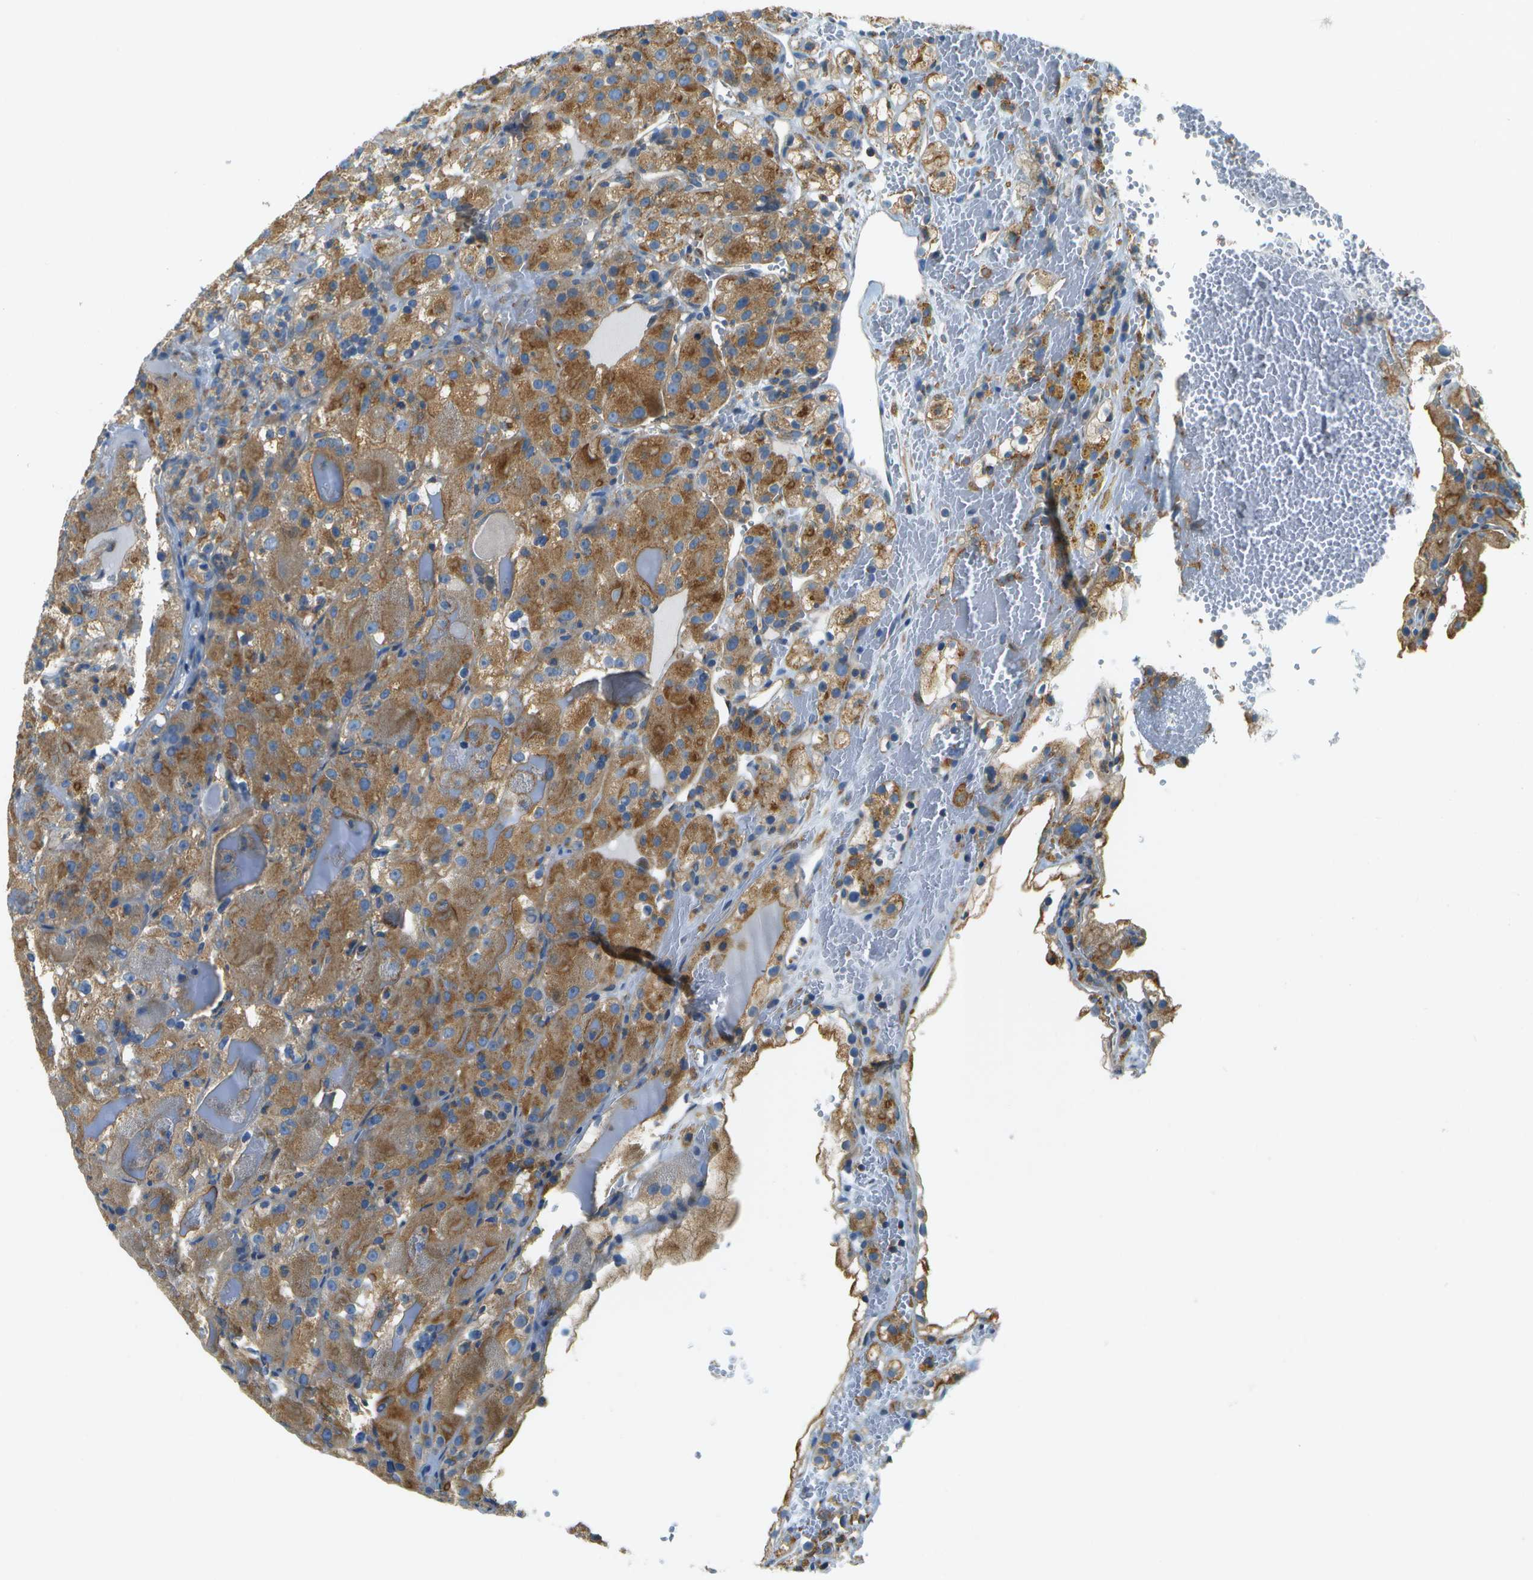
{"staining": {"intensity": "moderate", "quantity": ">75%", "location": "cytoplasmic/membranous"}, "tissue": "renal cancer", "cell_type": "Tumor cells", "image_type": "cancer", "snomed": [{"axis": "morphology", "description": "Normal tissue, NOS"}, {"axis": "morphology", "description": "Adenocarcinoma, NOS"}, {"axis": "topography", "description": "Kidney"}], "caption": "Renal adenocarcinoma stained with a protein marker displays moderate staining in tumor cells.", "gene": "CLTC", "patient": {"sex": "male", "age": 61}}